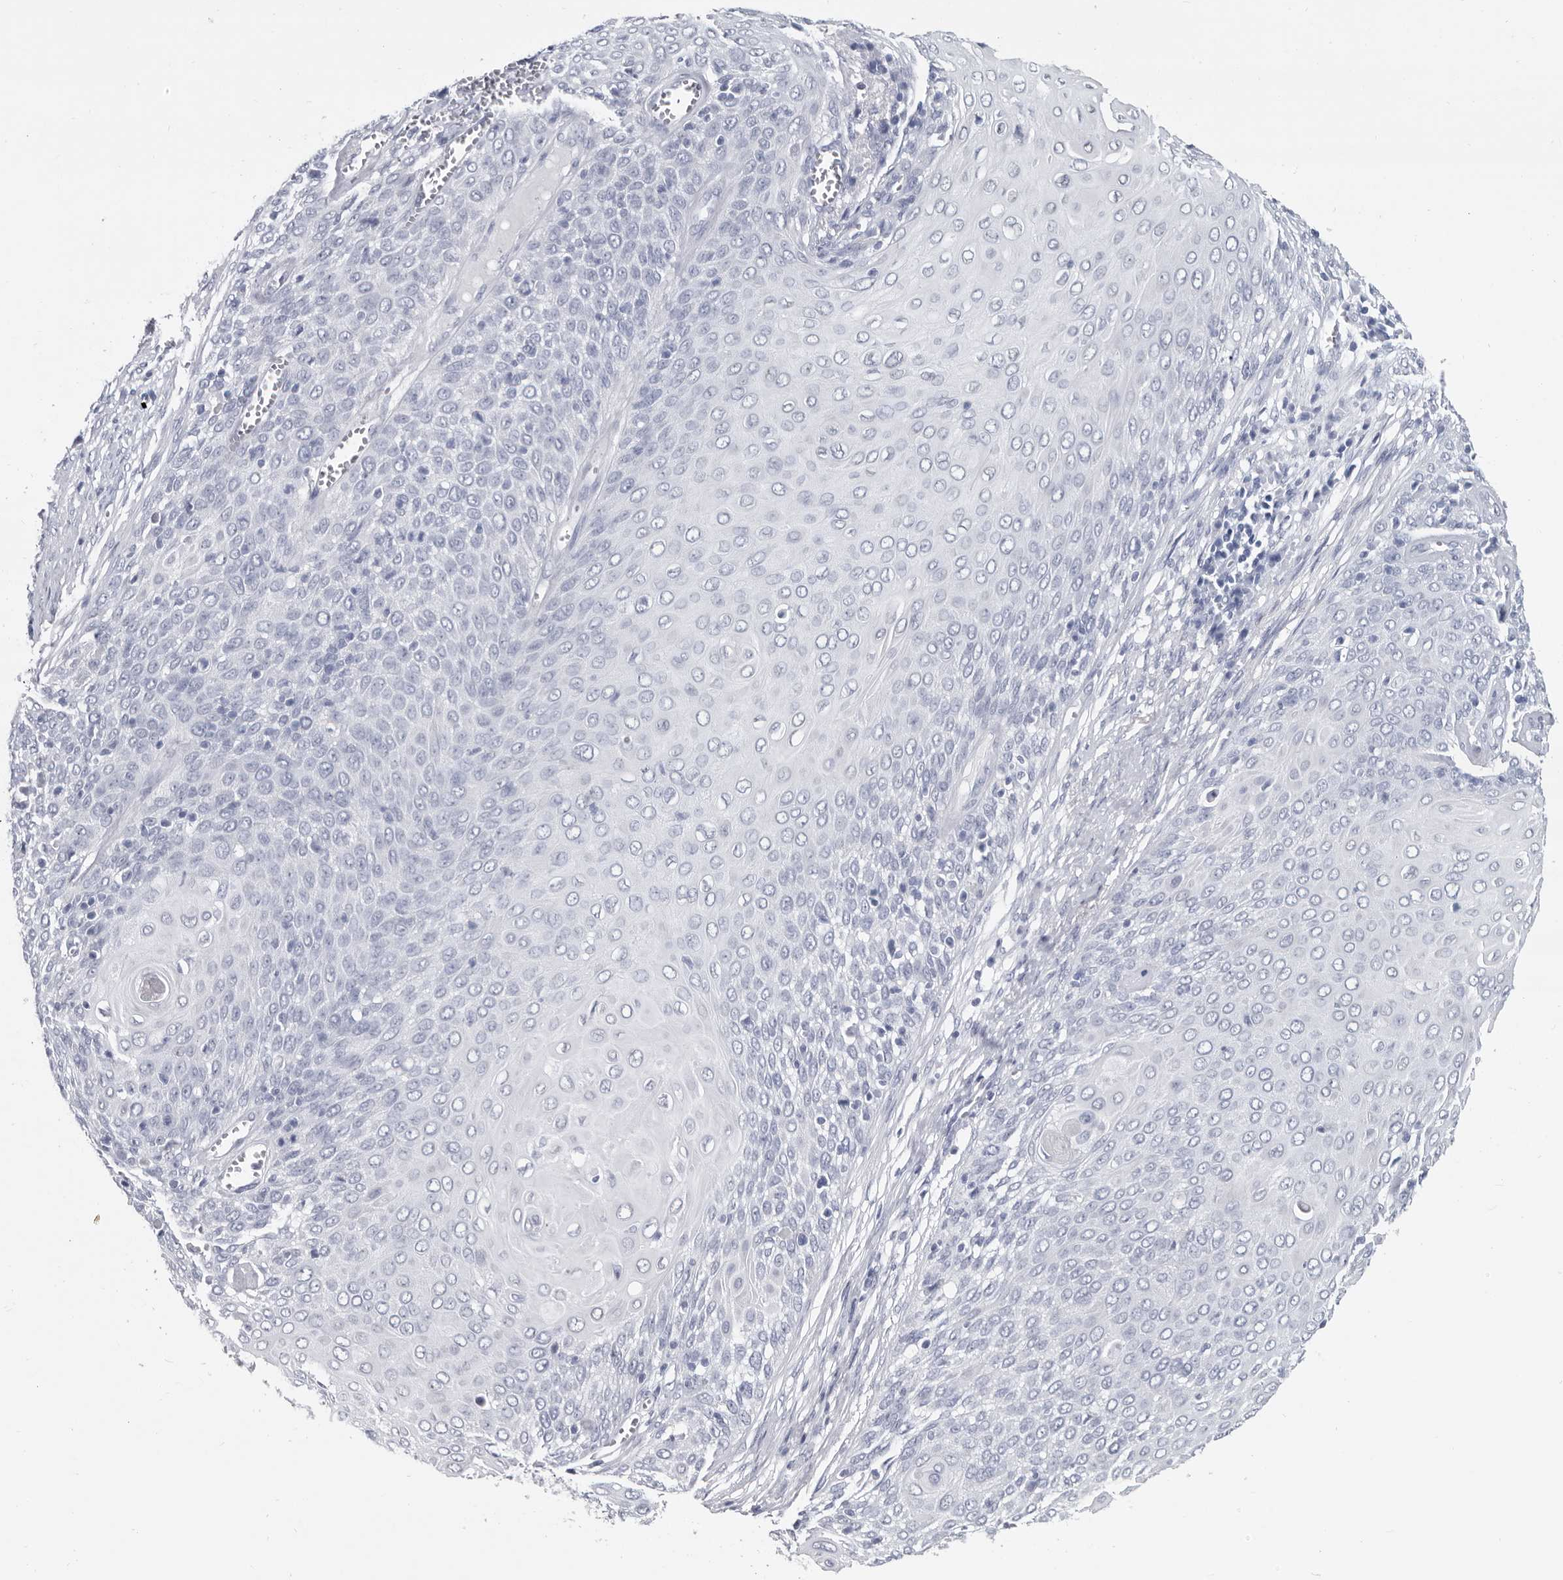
{"staining": {"intensity": "negative", "quantity": "none", "location": "none"}, "tissue": "cervical cancer", "cell_type": "Tumor cells", "image_type": "cancer", "snomed": [{"axis": "morphology", "description": "Squamous cell carcinoma, NOS"}, {"axis": "topography", "description": "Cervix"}], "caption": "This is a histopathology image of IHC staining of cervical cancer (squamous cell carcinoma), which shows no positivity in tumor cells. (DAB (3,3'-diaminobenzidine) IHC visualized using brightfield microscopy, high magnification).", "gene": "WRAP73", "patient": {"sex": "female", "age": 39}}